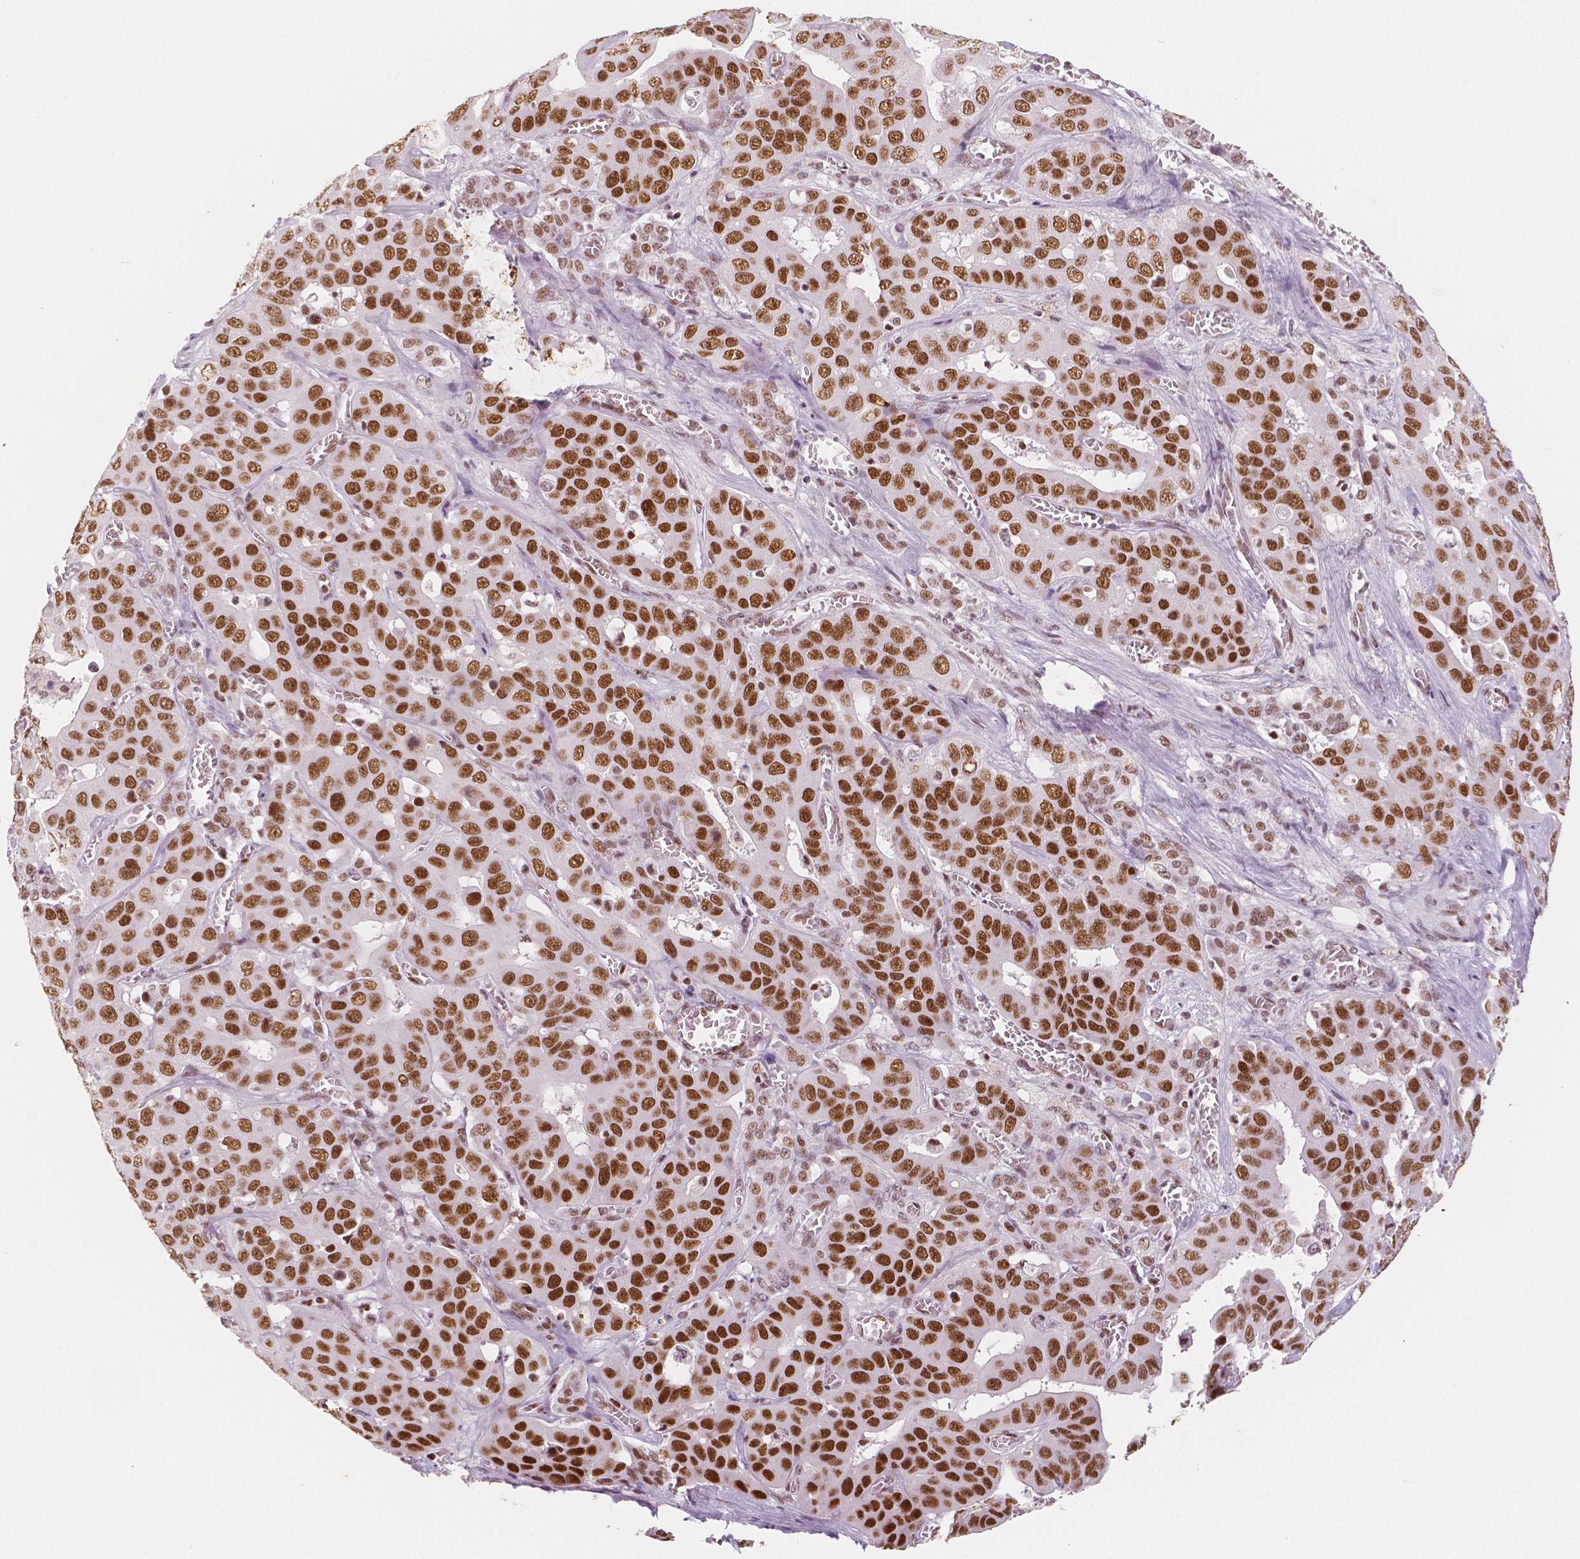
{"staining": {"intensity": "strong", "quantity": ">75%", "location": "nuclear"}, "tissue": "liver cancer", "cell_type": "Tumor cells", "image_type": "cancer", "snomed": [{"axis": "morphology", "description": "Cholangiocarcinoma"}, {"axis": "topography", "description": "Liver"}], "caption": "Tumor cells exhibit high levels of strong nuclear staining in approximately >75% of cells in human cholangiocarcinoma (liver).", "gene": "HDAC1", "patient": {"sex": "female", "age": 52}}